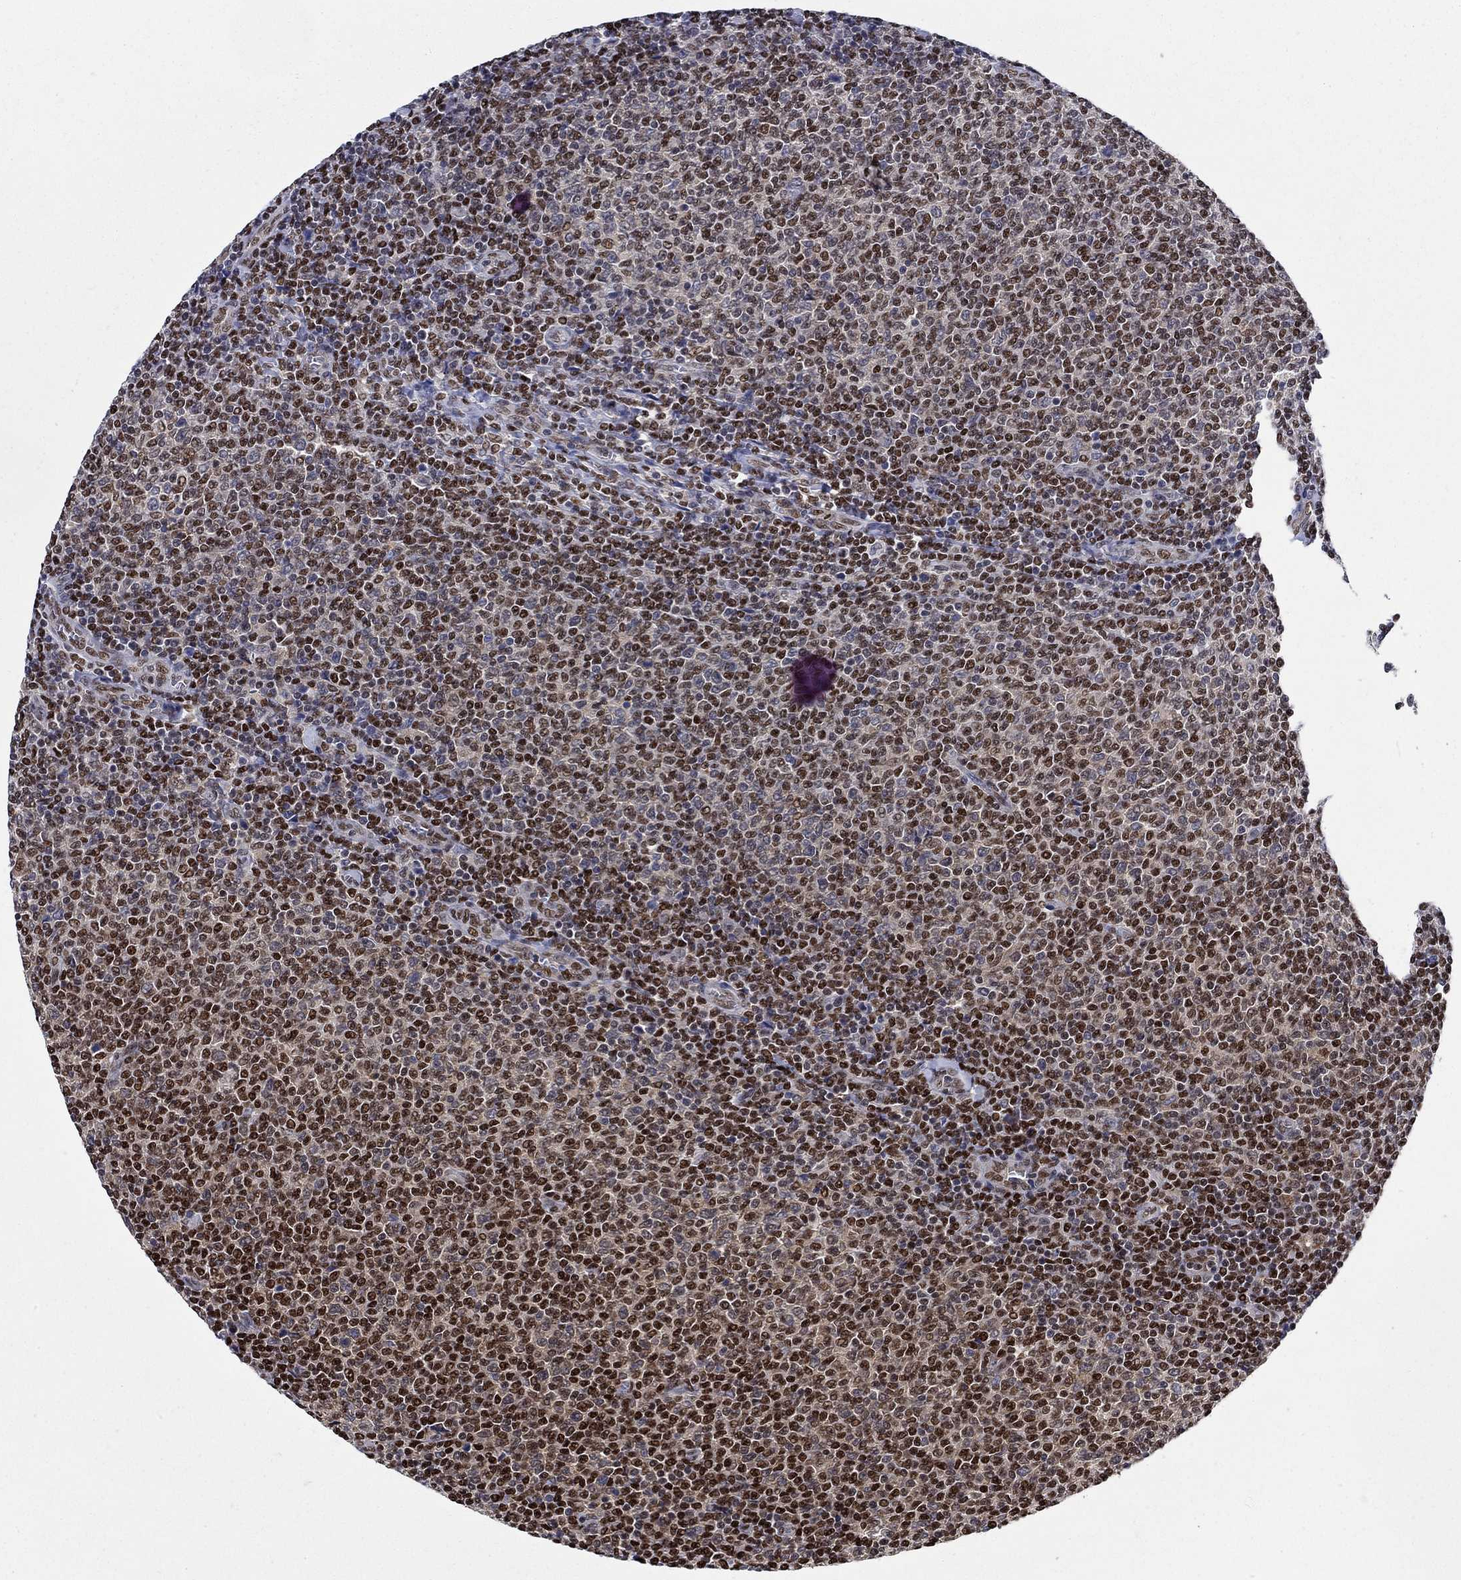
{"staining": {"intensity": "strong", "quantity": "25%-75%", "location": "nuclear"}, "tissue": "lymphoma", "cell_type": "Tumor cells", "image_type": "cancer", "snomed": [{"axis": "morphology", "description": "Malignant lymphoma, non-Hodgkin's type, Low grade"}, {"axis": "topography", "description": "Lymph node"}], "caption": "Lymphoma stained with a brown dye exhibits strong nuclear positive positivity in approximately 25%-75% of tumor cells.", "gene": "ZNF594", "patient": {"sex": "male", "age": 52}}